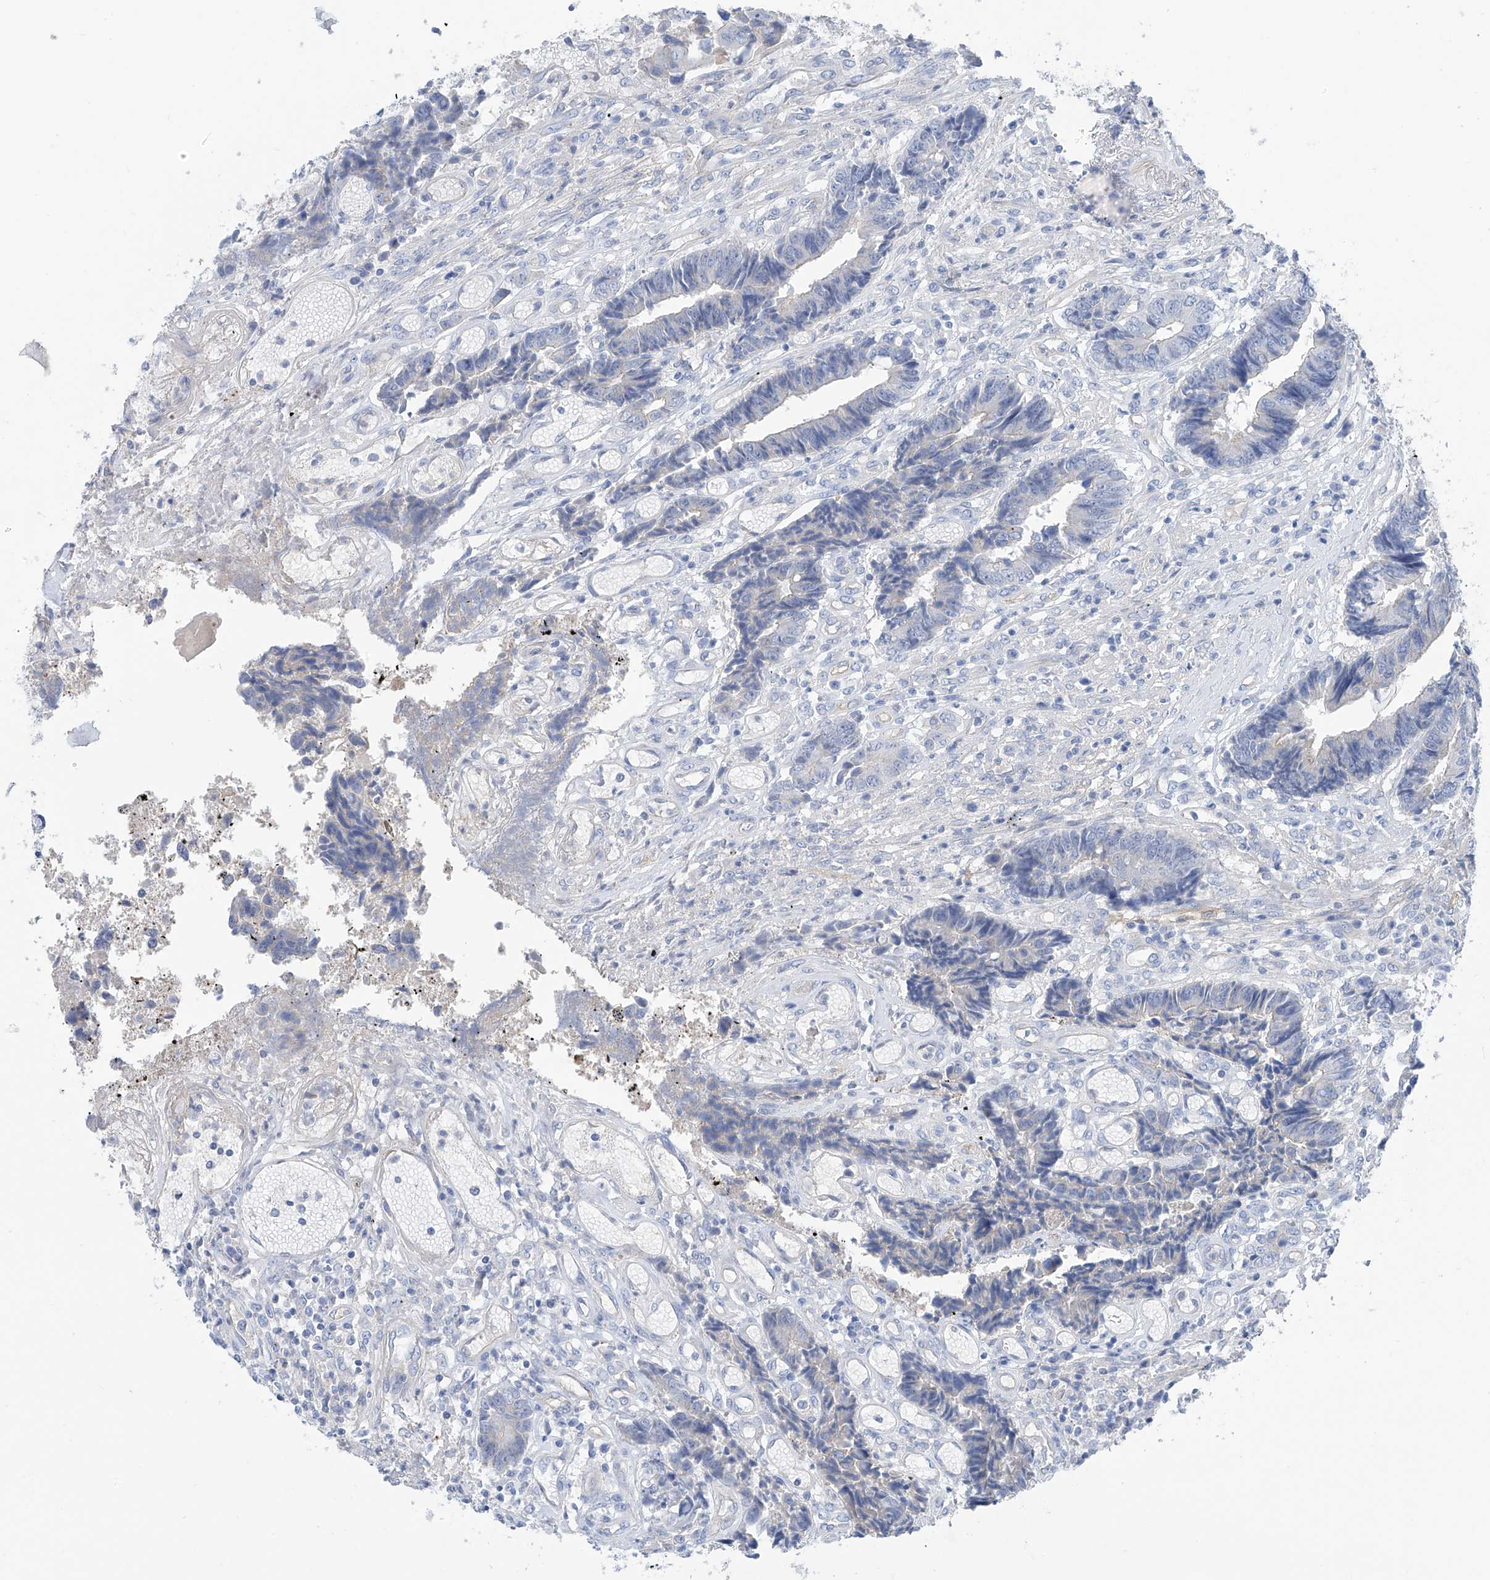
{"staining": {"intensity": "negative", "quantity": "none", "location": "none"}, "tissue": "colorectal cancer", "cell_type": "Tumor cells", "image_type": "cancer", "snomed": [{"axis": "morphology", "description": "Adenocarcinoma, NOS"}, {"axis": "topography", "description": "Rectum"}], "caption": "The histopathology image demonstrates no significant staining in tumor cells of colorectal cancer (adenocarcinoma). (Stains: DAB immunohistochemistry (IHC) with hematoxylin counter stain, Microscopy: brightfield microscopy at high magnification).", "gene": "ITGA9", "patient": {"sex": "male", "age": 84}}